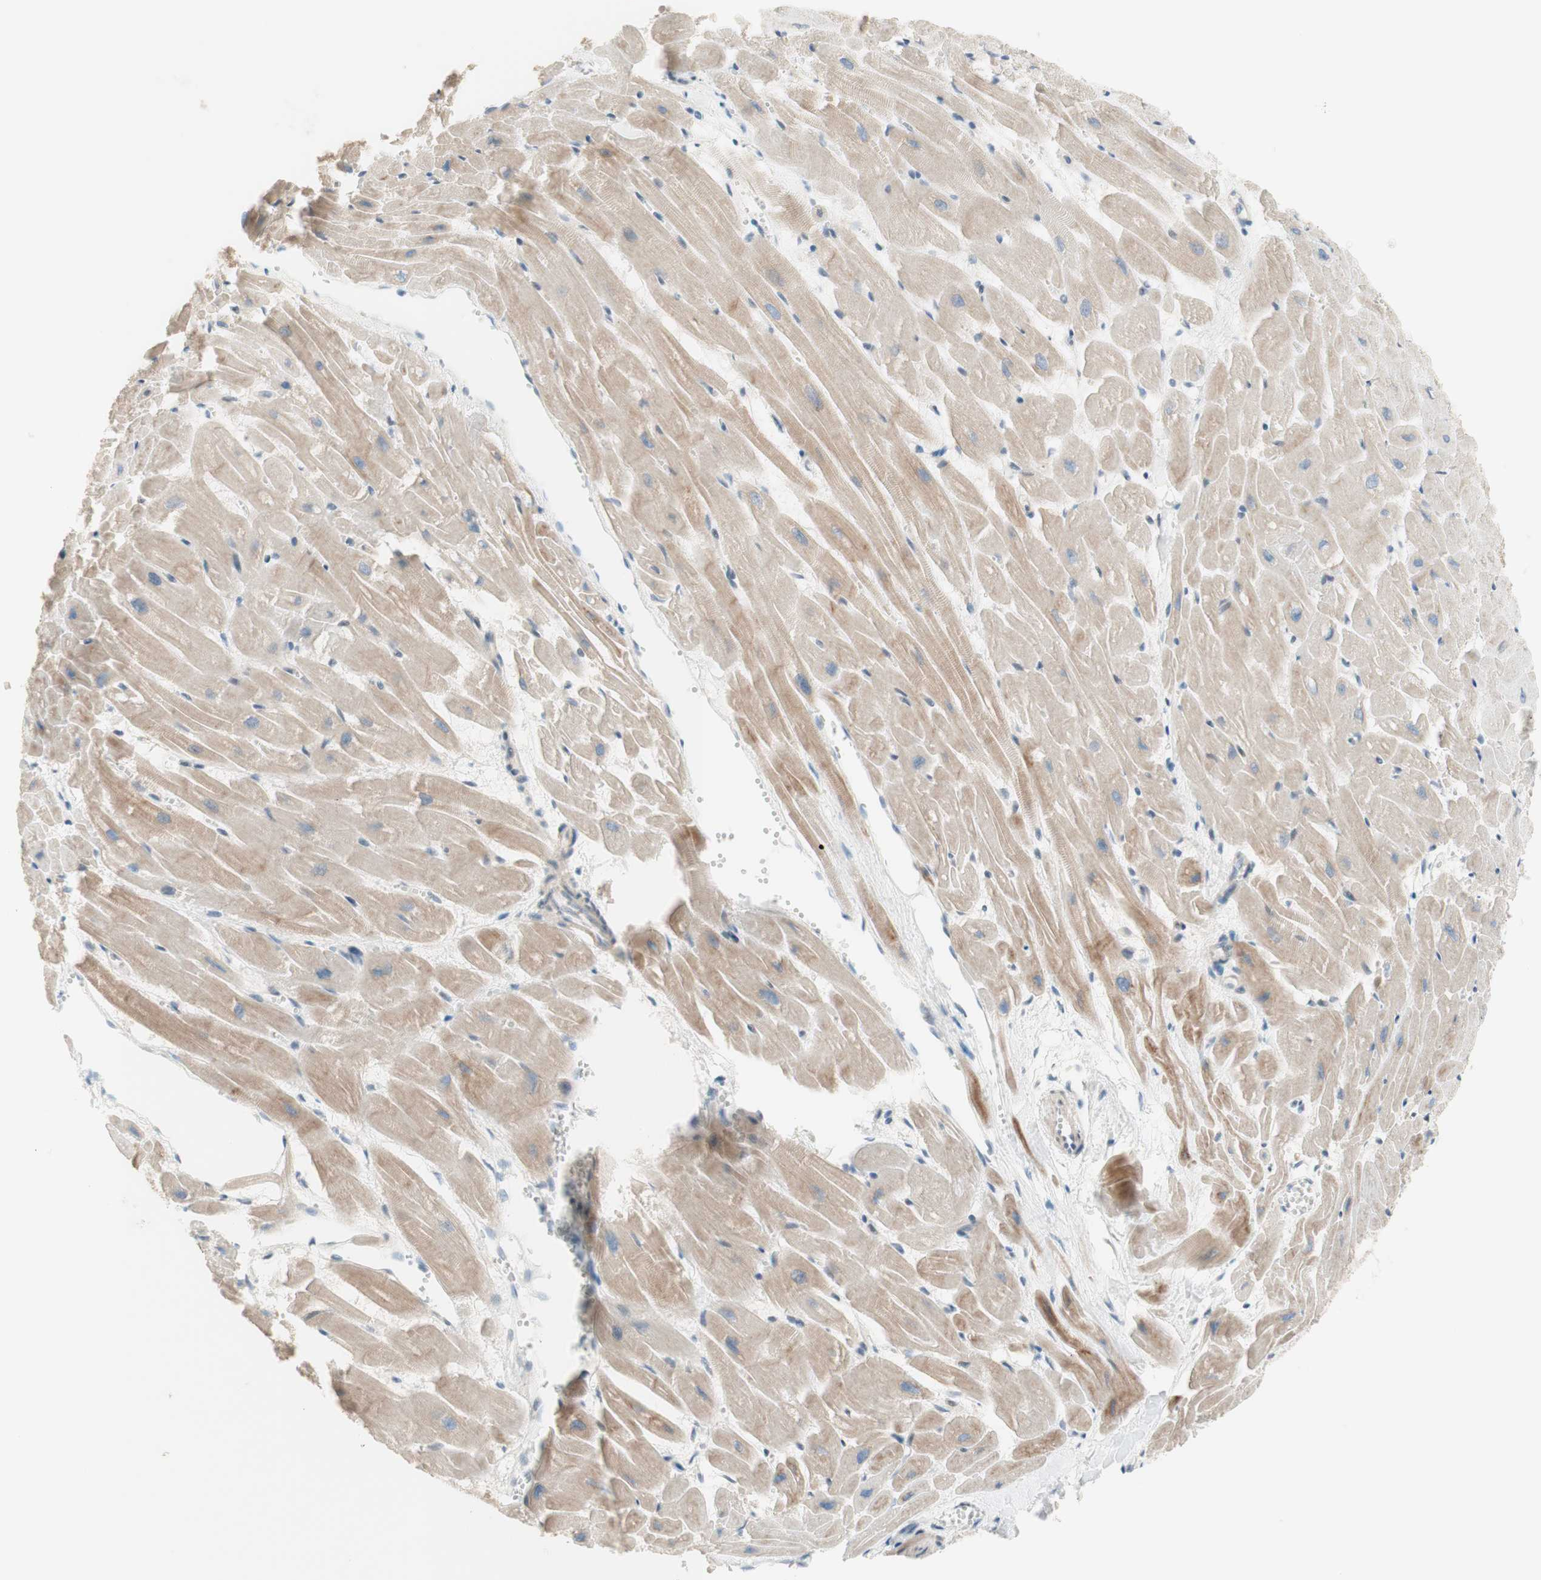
{"staining": {"intensity": "moderate", "quantity": ">75%", "location": "cytoplasmic/membranous"}, "tissue": "heart muscle", "cell_type": "Cardiomyocytes", "image_type": "normal", "snomed": [{"axis": "morphology", "description": "Normal tissue, NOS"}, {"axis": "topography", "description": "Heart"}], "caption": "A micrograph of heart muscle stained for a protein reveals moderate cytoplasmic/membranous brown staining in cardiomyocytes. (DAB IHC with brightfield microscopy, high magnification).", "gene": "JPH1", "patient": {"sex": "female", "age": 19}}